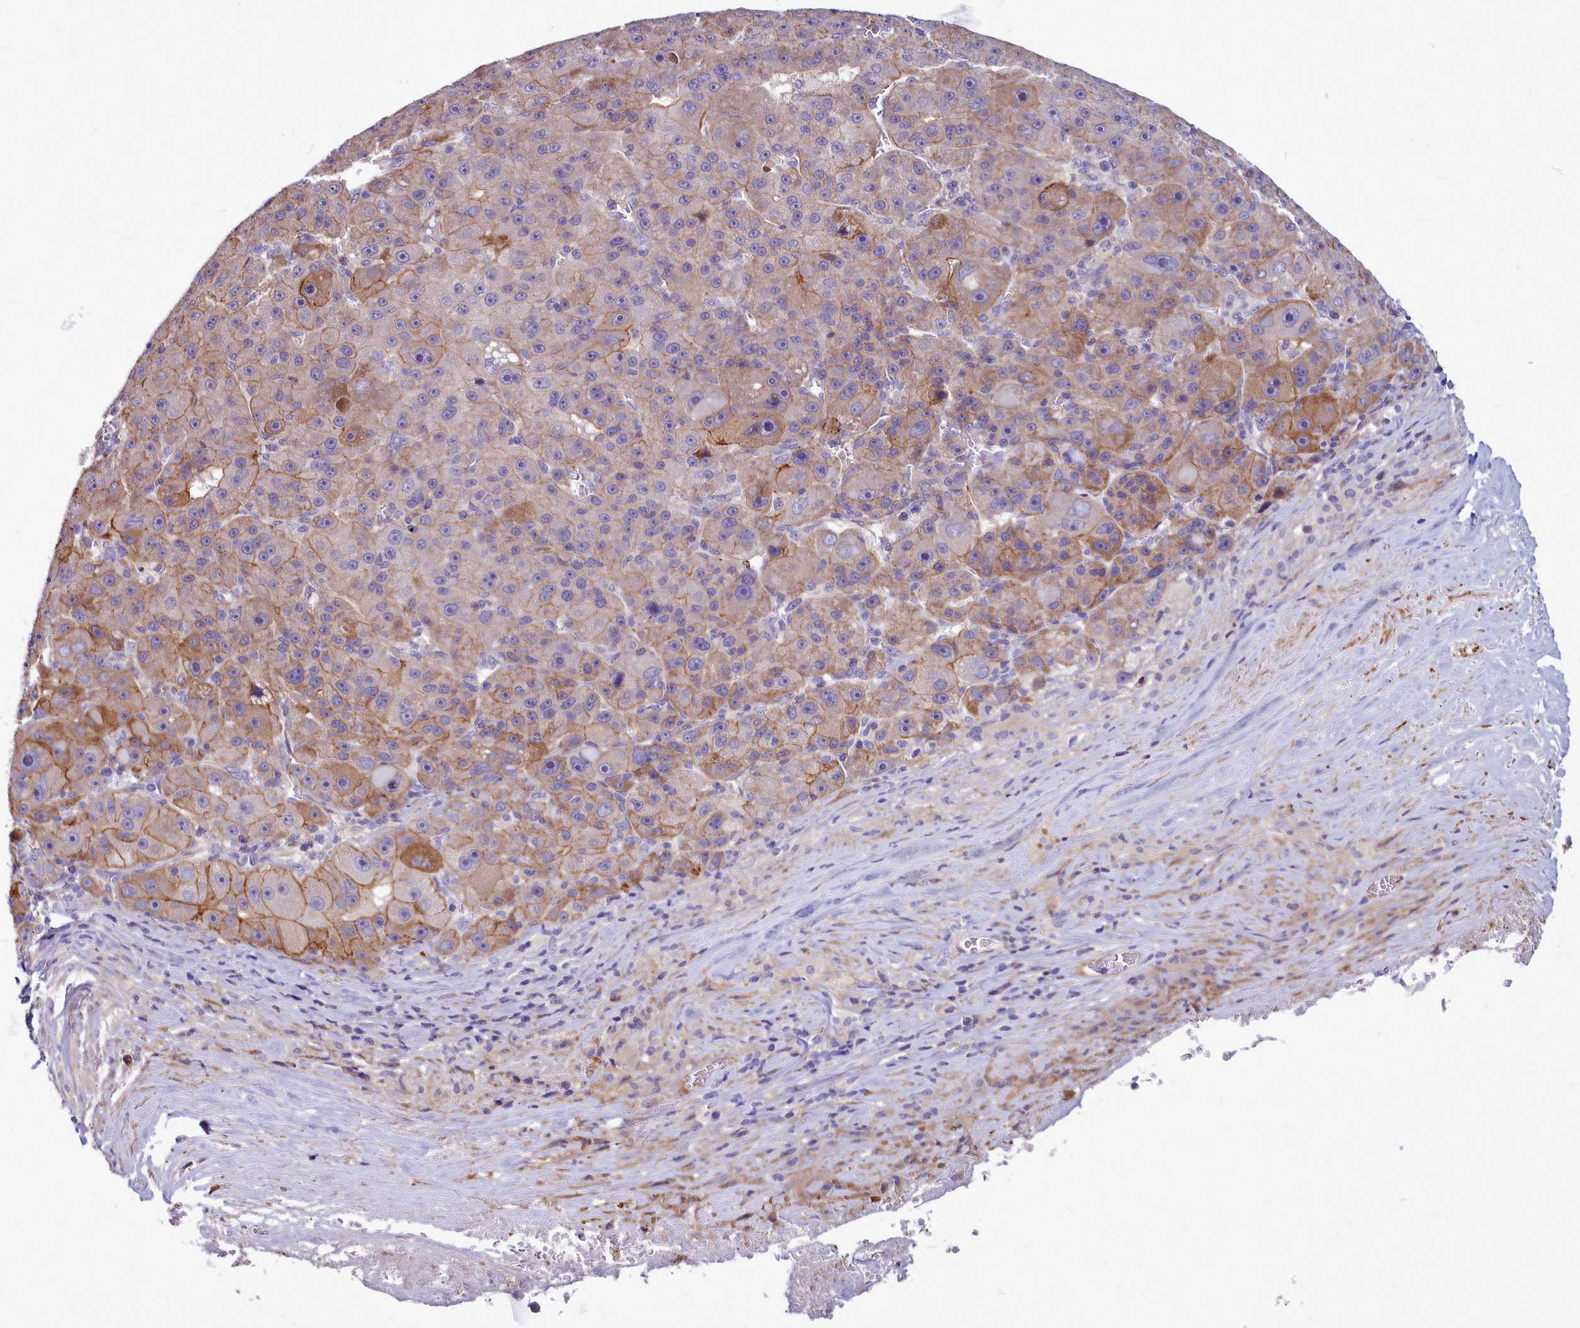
{"staining": {"intensity": "strong", "quantity": "<25%", "location": "cytoplasmic/membranous"}, "tissue": "liver cancer", "cell_type": "Tumor cells", "image_type": "cancer", "snomed": [{"axis": "morphology", "description": "Carcinoma, Hepatocellular, NOS"}, {"axis": "topography", "description": "Liver"}], "caption": "Brown immunohistochemical staining in liver cancer (hepatocellular carcinoma) exhibits strong cytoplasmic/membranous expression in about <25% of tumor cells.", "gene": "TTC5", "patient": {"sex": "male", "age": 76}}